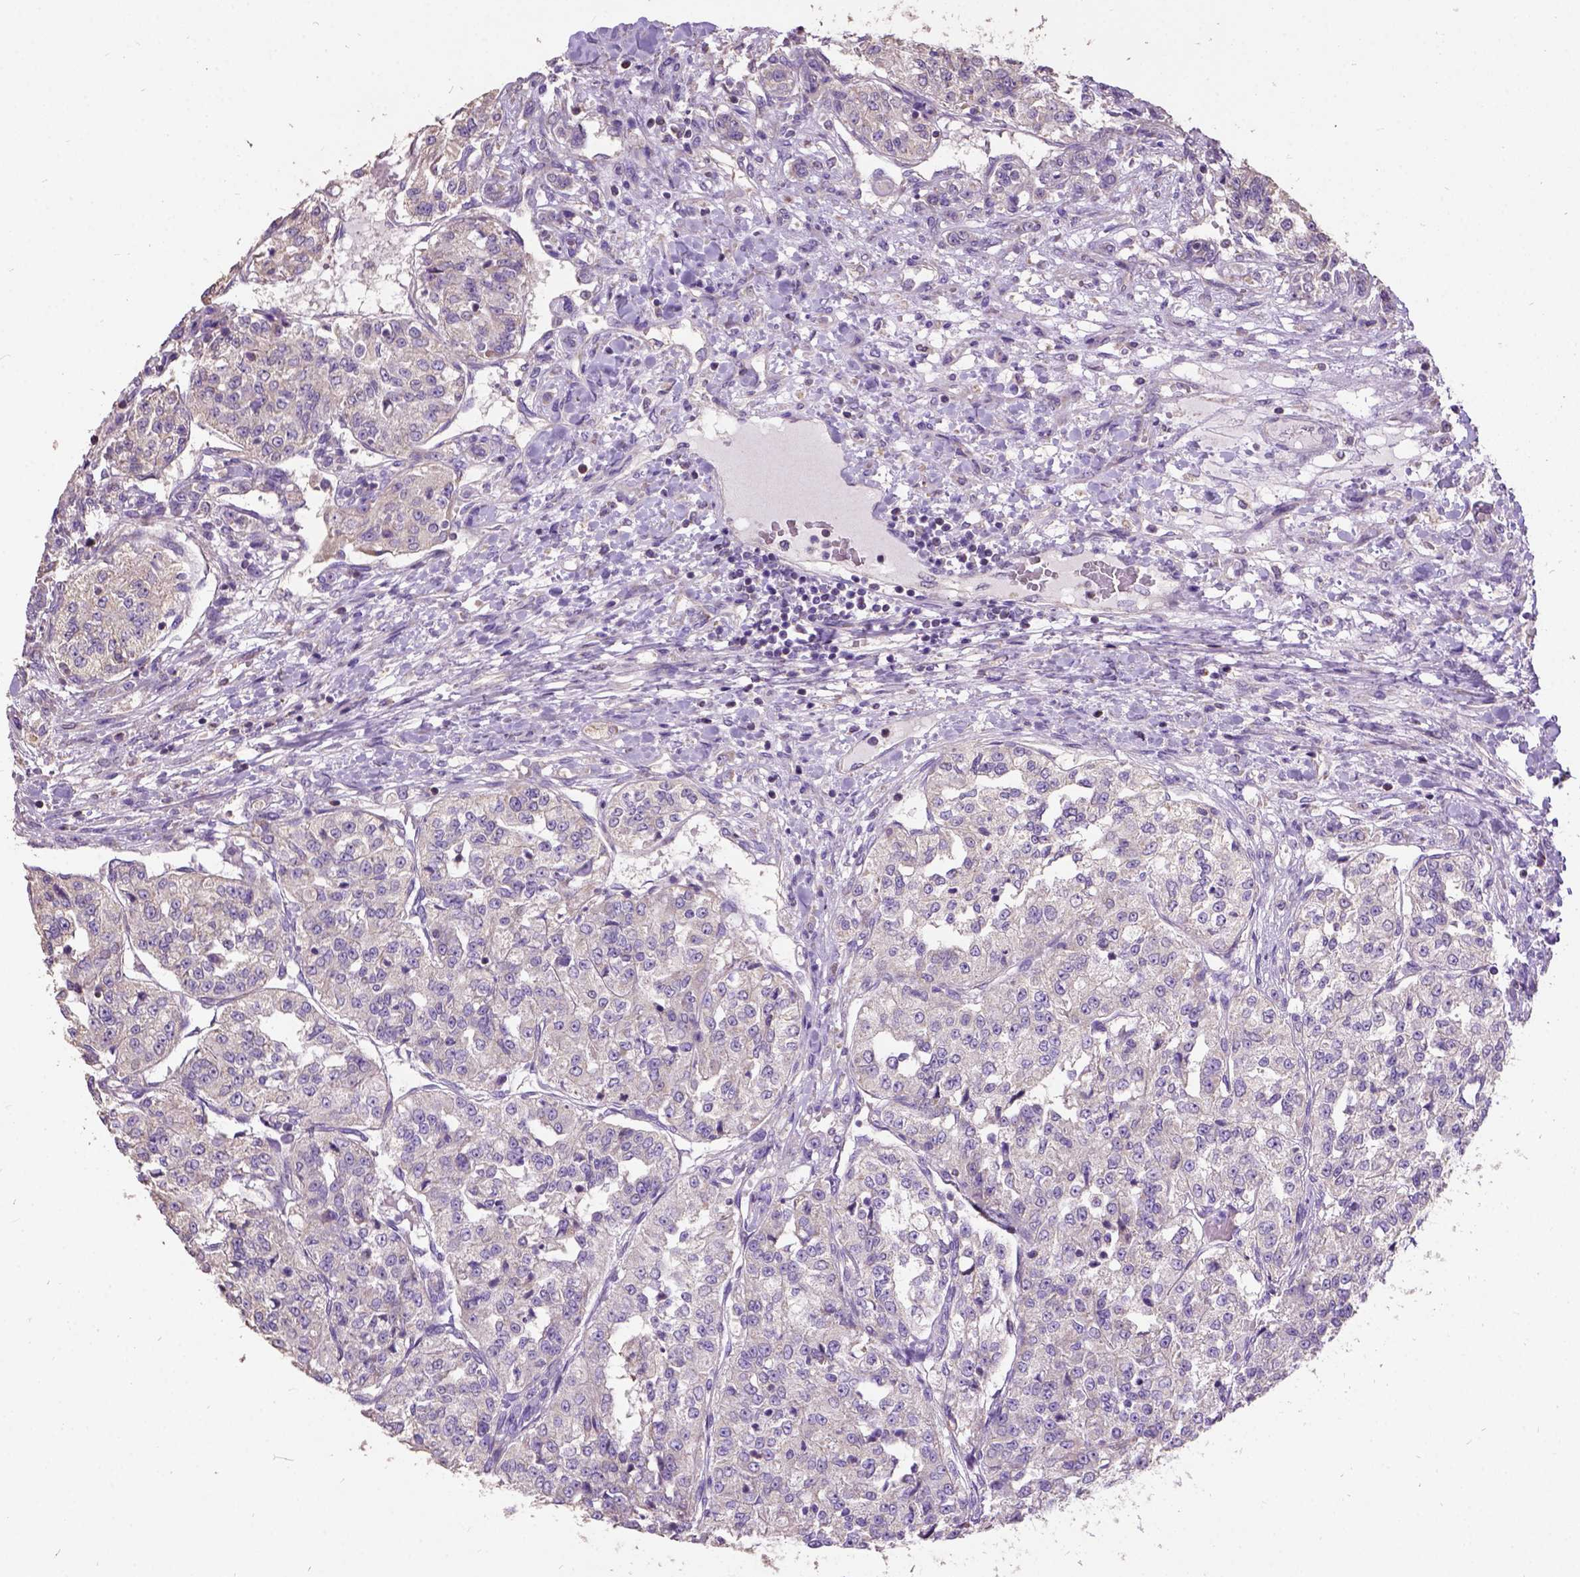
{"staining": {"intensity": "negative", "quantity": "none", "location": "none"}, "tissue": "renal cancer", "cell_type": "Tumor cells", "image_type": "cancer", "snomed": [{"axis": "morphology", "description": "Adenocarcinoma, NOS"}, {"axis": "topography", "description": "Kidney"}], "caption": "Tumor cells are negative for brown protein staining in adenocarcinoma (renal).", "gene": "DQX1", "patient": {"sex": "female", "age": 63}}